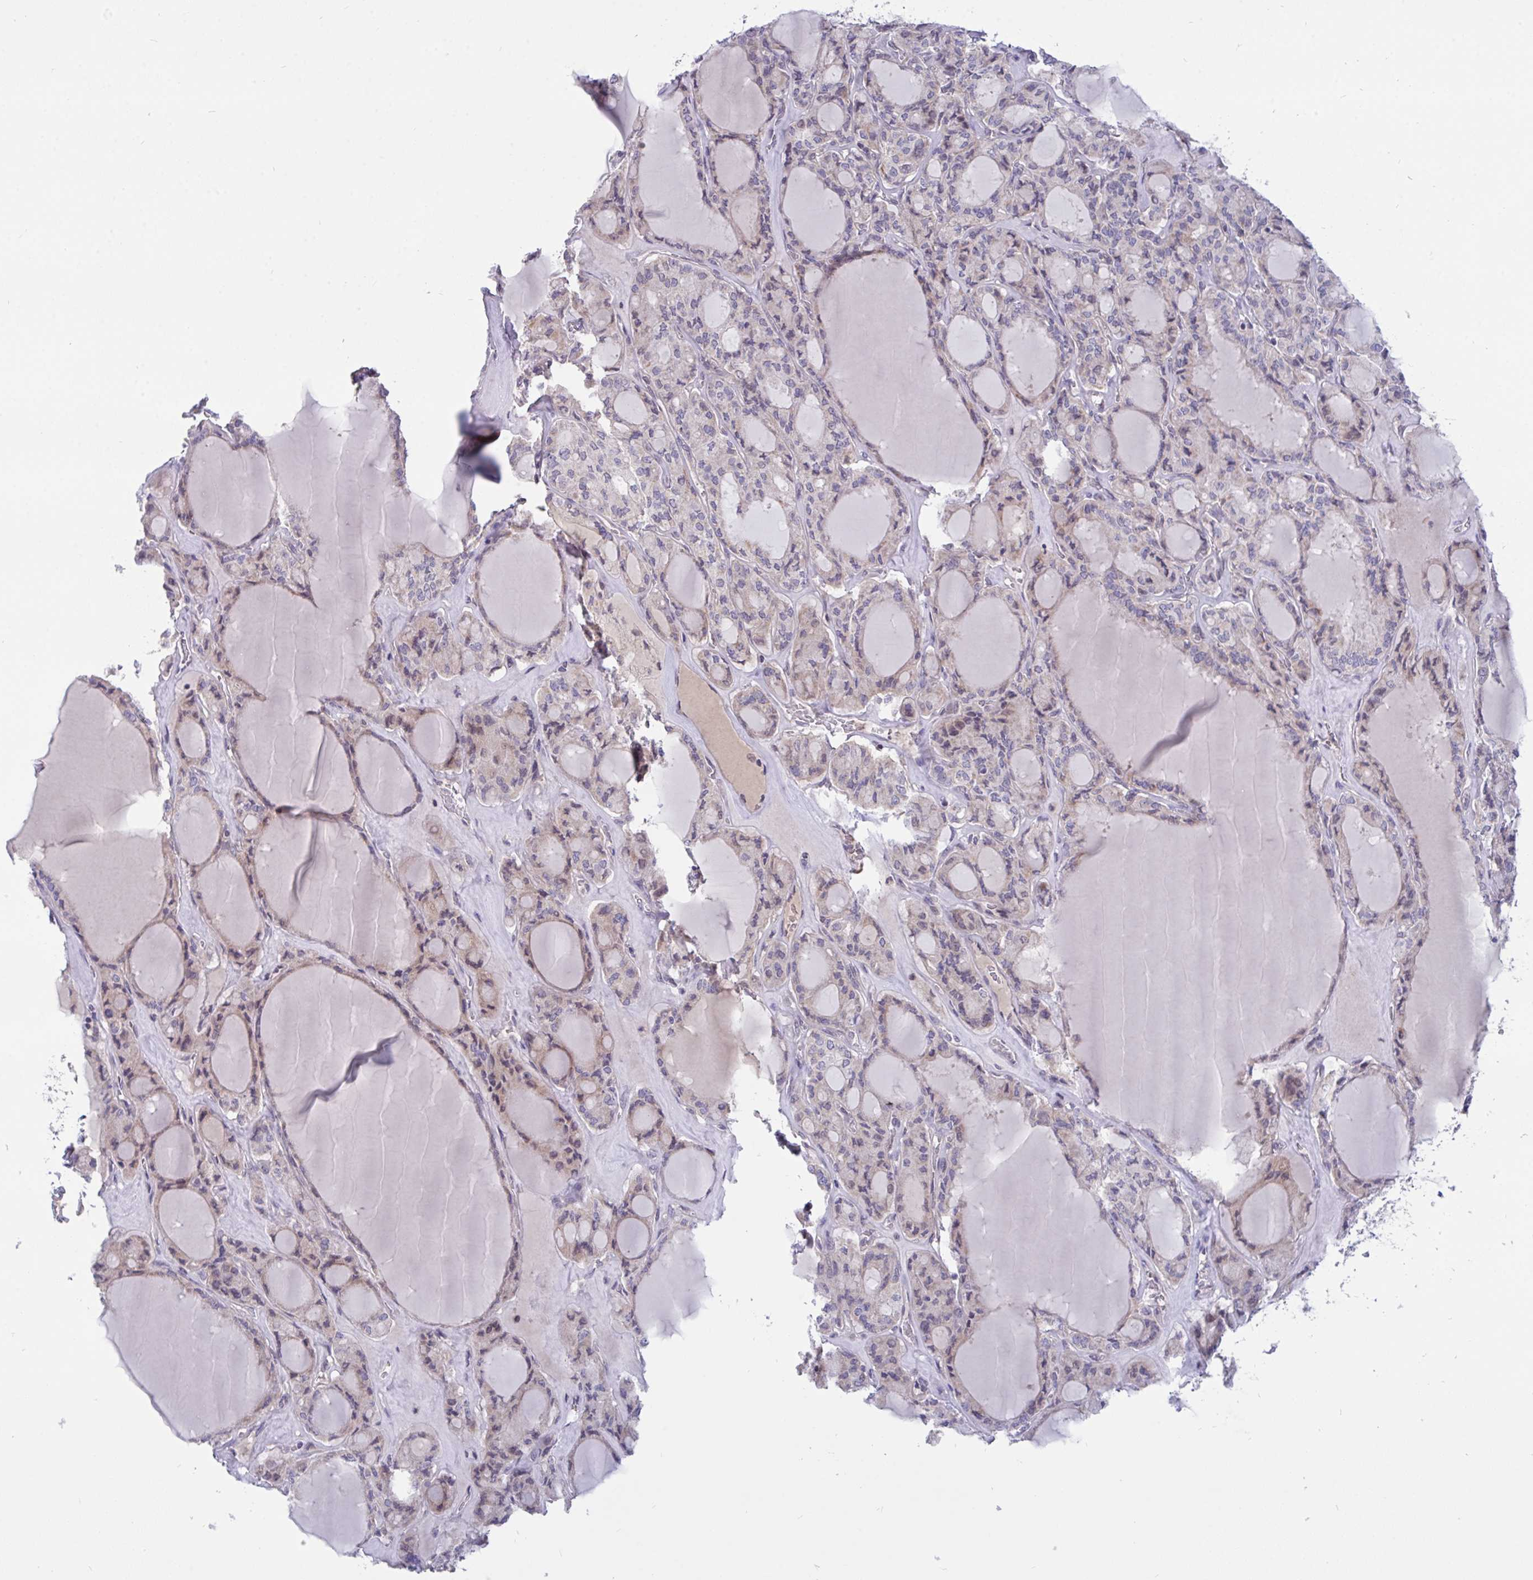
{"staining": {"intensity": "weak", "quantity": "<25%", "location": "cytoplasmic/membranous"}, "tissue": "thyroid cancer", "cell_type": "Tumor cells", "image_type": "cancer", "snomed": [{"axis": "morphology", "description": "Follicular adenoma carcinoma, NOS"}, {"axis": "topography", "description": "Thyroid gland"}], "caption": "An immunohistochemistry (IHC) photomicrograph of follicular adenoma carcinoma (thyroid) is shown. There is no staining in tumor cells of follicular adenoma carcinoma (thyroid).", "gene": "L3HYPDH", "patient": {"sex": "female", "age": 63}}